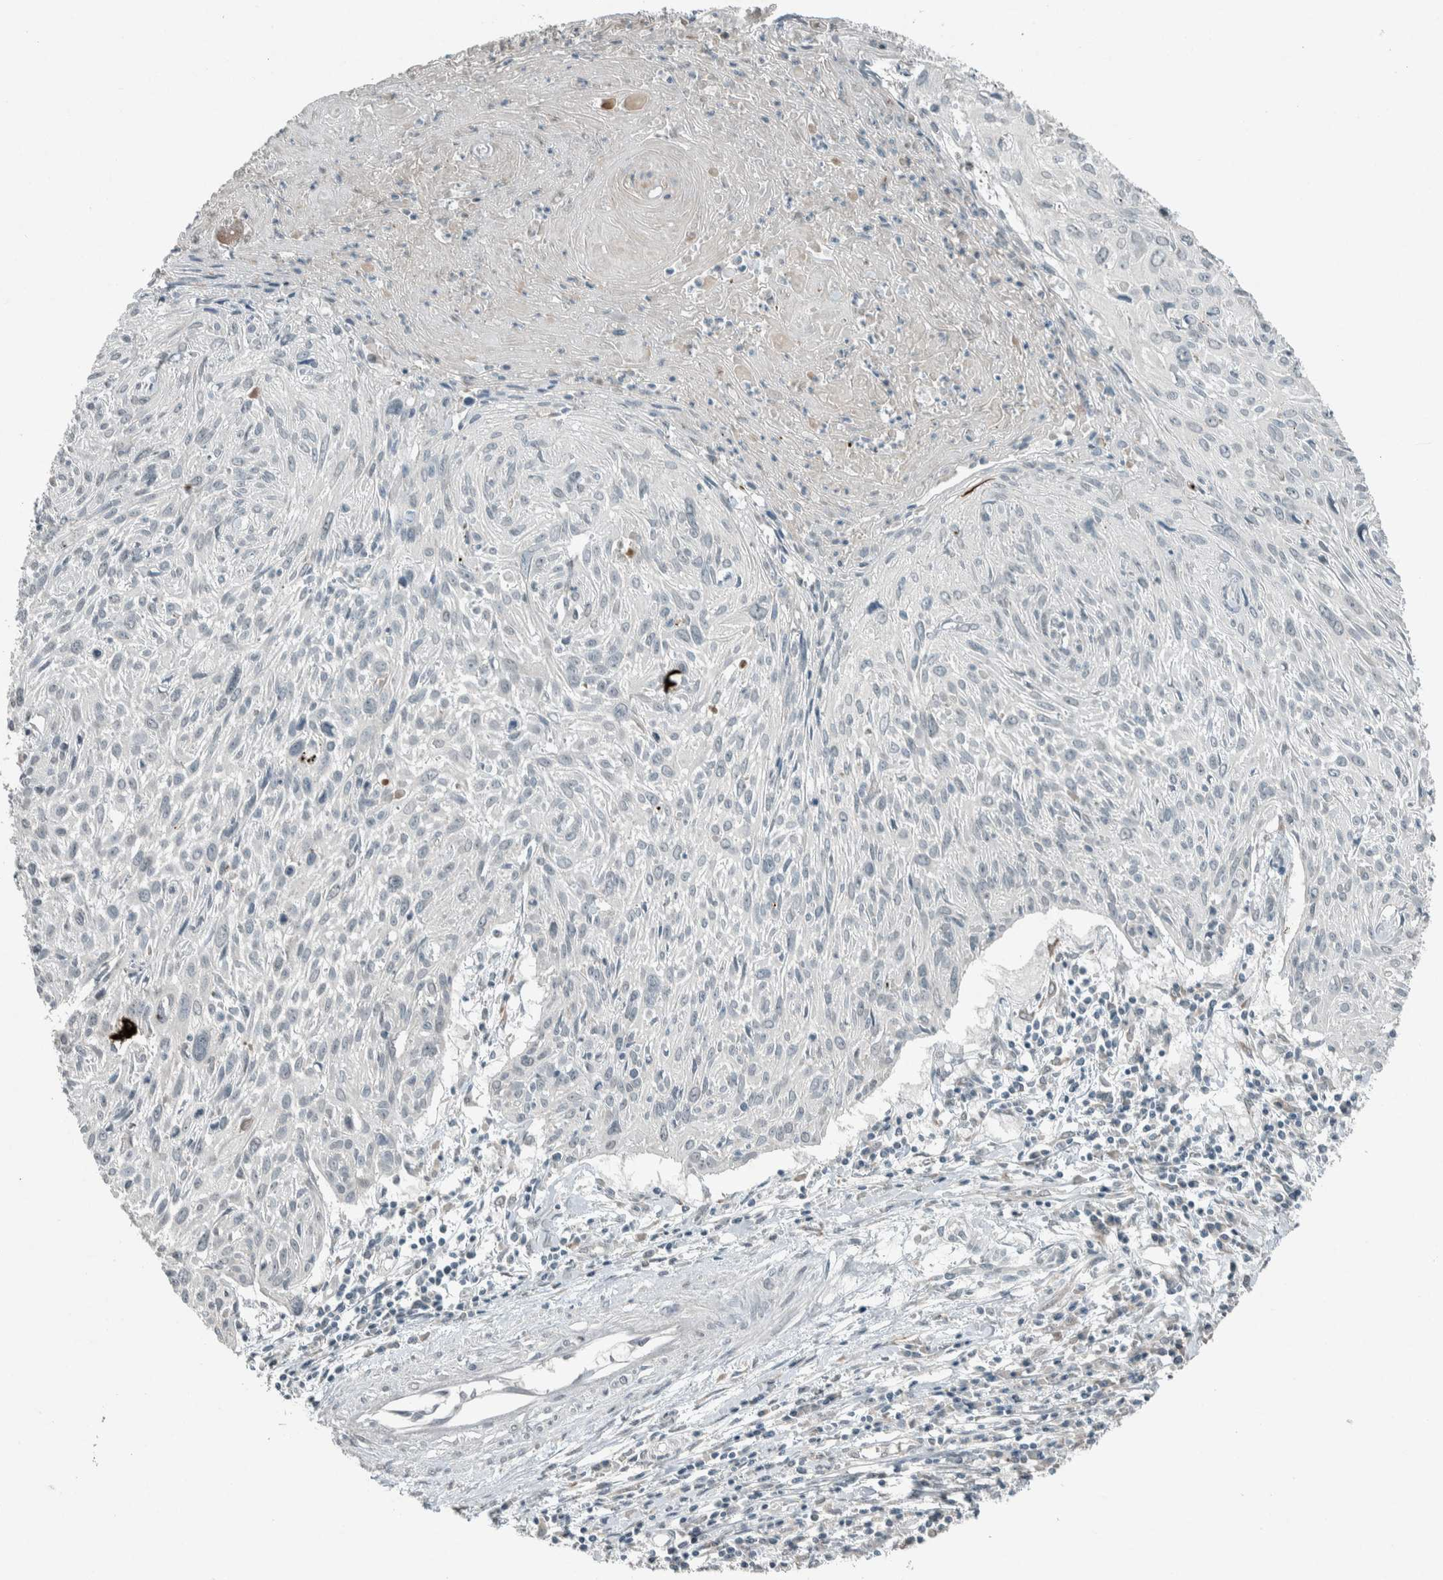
{"staining": {"intensity": "negative", "quantity": "none", "location": "none"}, "tissue": "cervical cancer", "cell_type": "Tumor cells", "image_type": "cancer", "snomed": [{"axis": "morphology", "description": "Squamous cell carcinoma, NOS"}, {"axis": "topography", "description": "Cervix"}], "caption": "The micrograph shows no staining of tumor cells in cervical squamous cell carcinoma.", "gene": "CERCAM", "patient": {"sex": "female", "age": 51}}